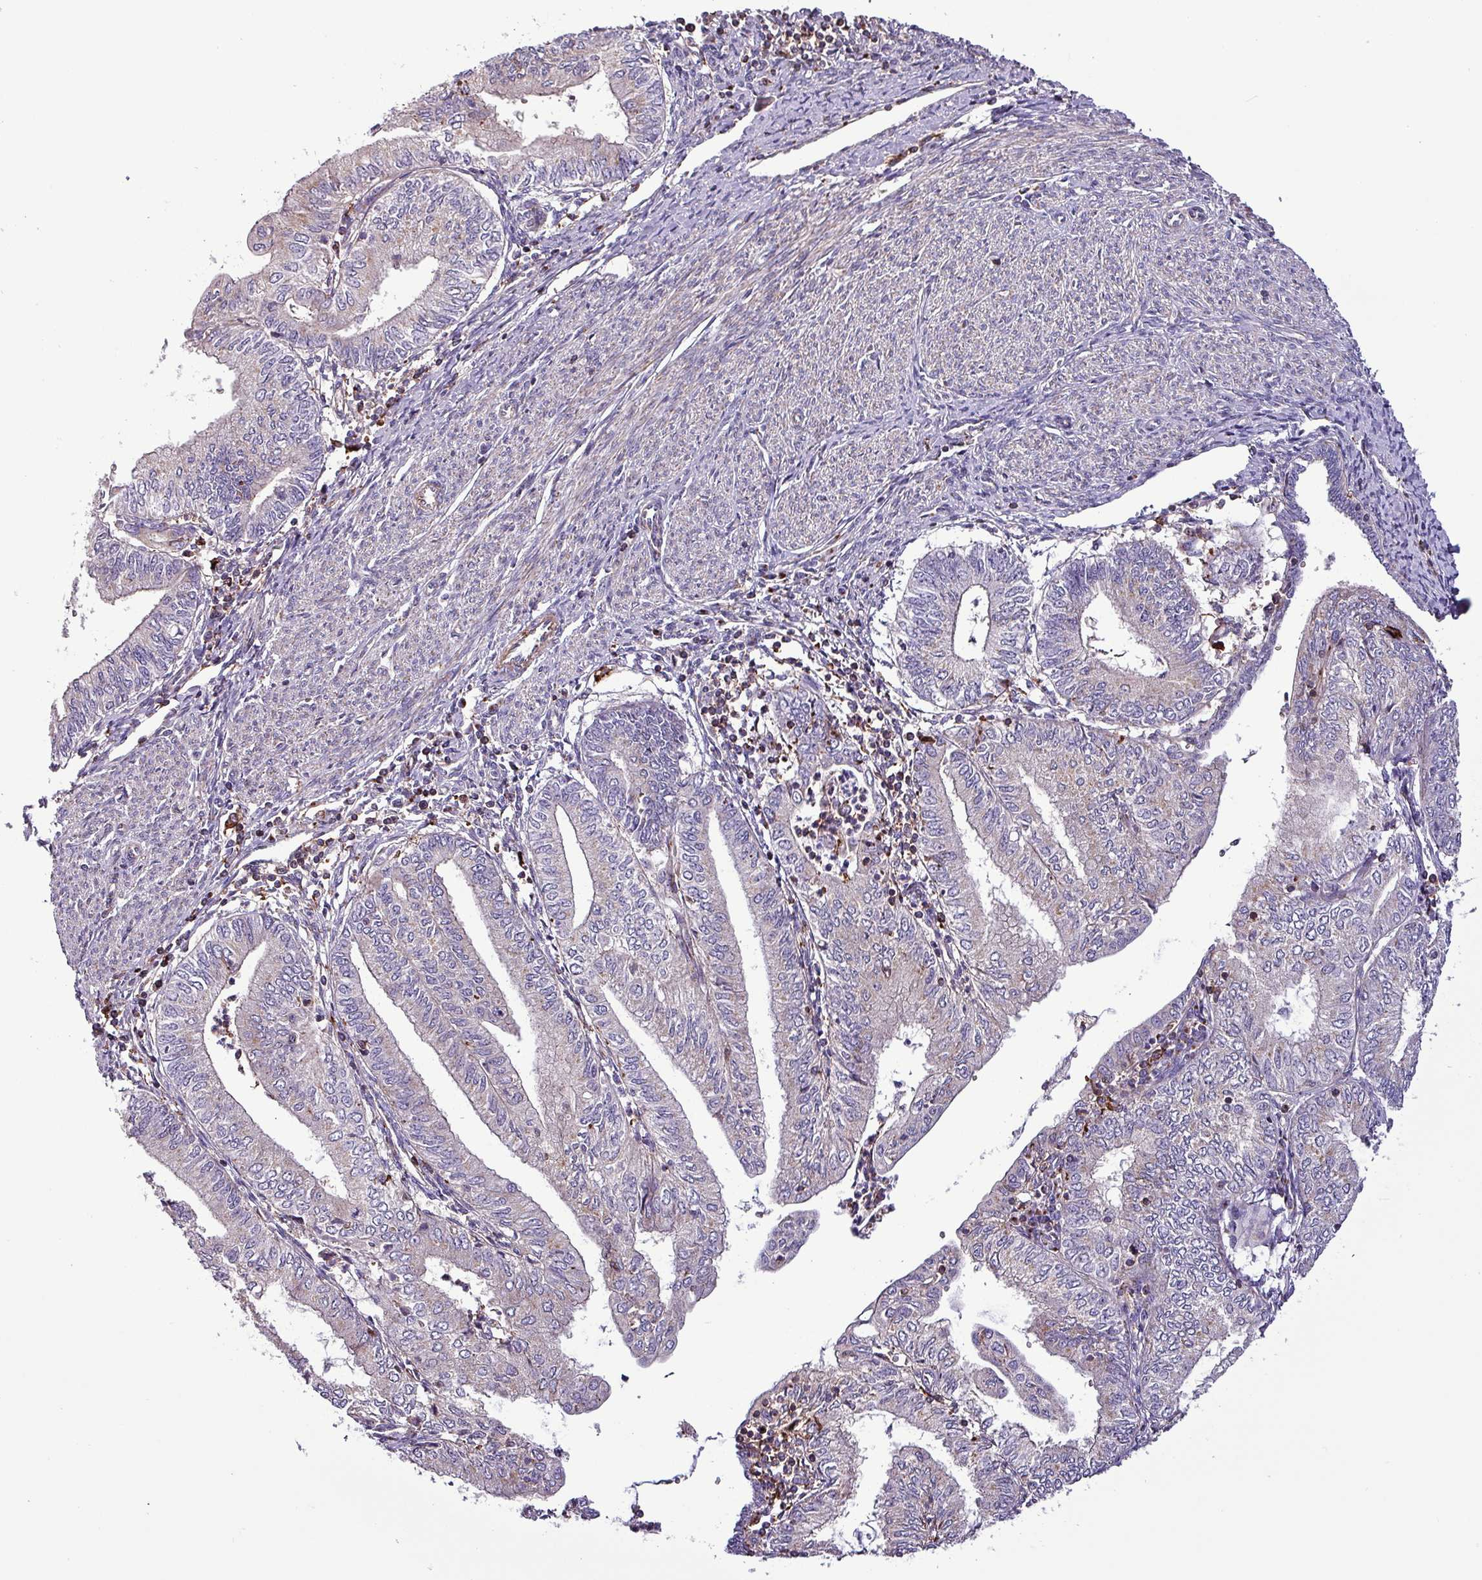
{"staining": {"intensity": "negative", "quantity": "none", "location": "none"}, "tissue": "endometrial cancer", "cell_type": "Tumor cells", "image_type": "cancer", "snomed": [{"axis": "morphology", "description": "Adenocarcinoma, NOS"}, {"axis": "topography", "description": "Endometrium"}], "caption": "This is an immunohistochemistry histopathology image of endometrial adenocarcinoma. There is no staining in tumor cells.", "gene": "VAMP4", "patient": {"sex": "female", "age": 66}}